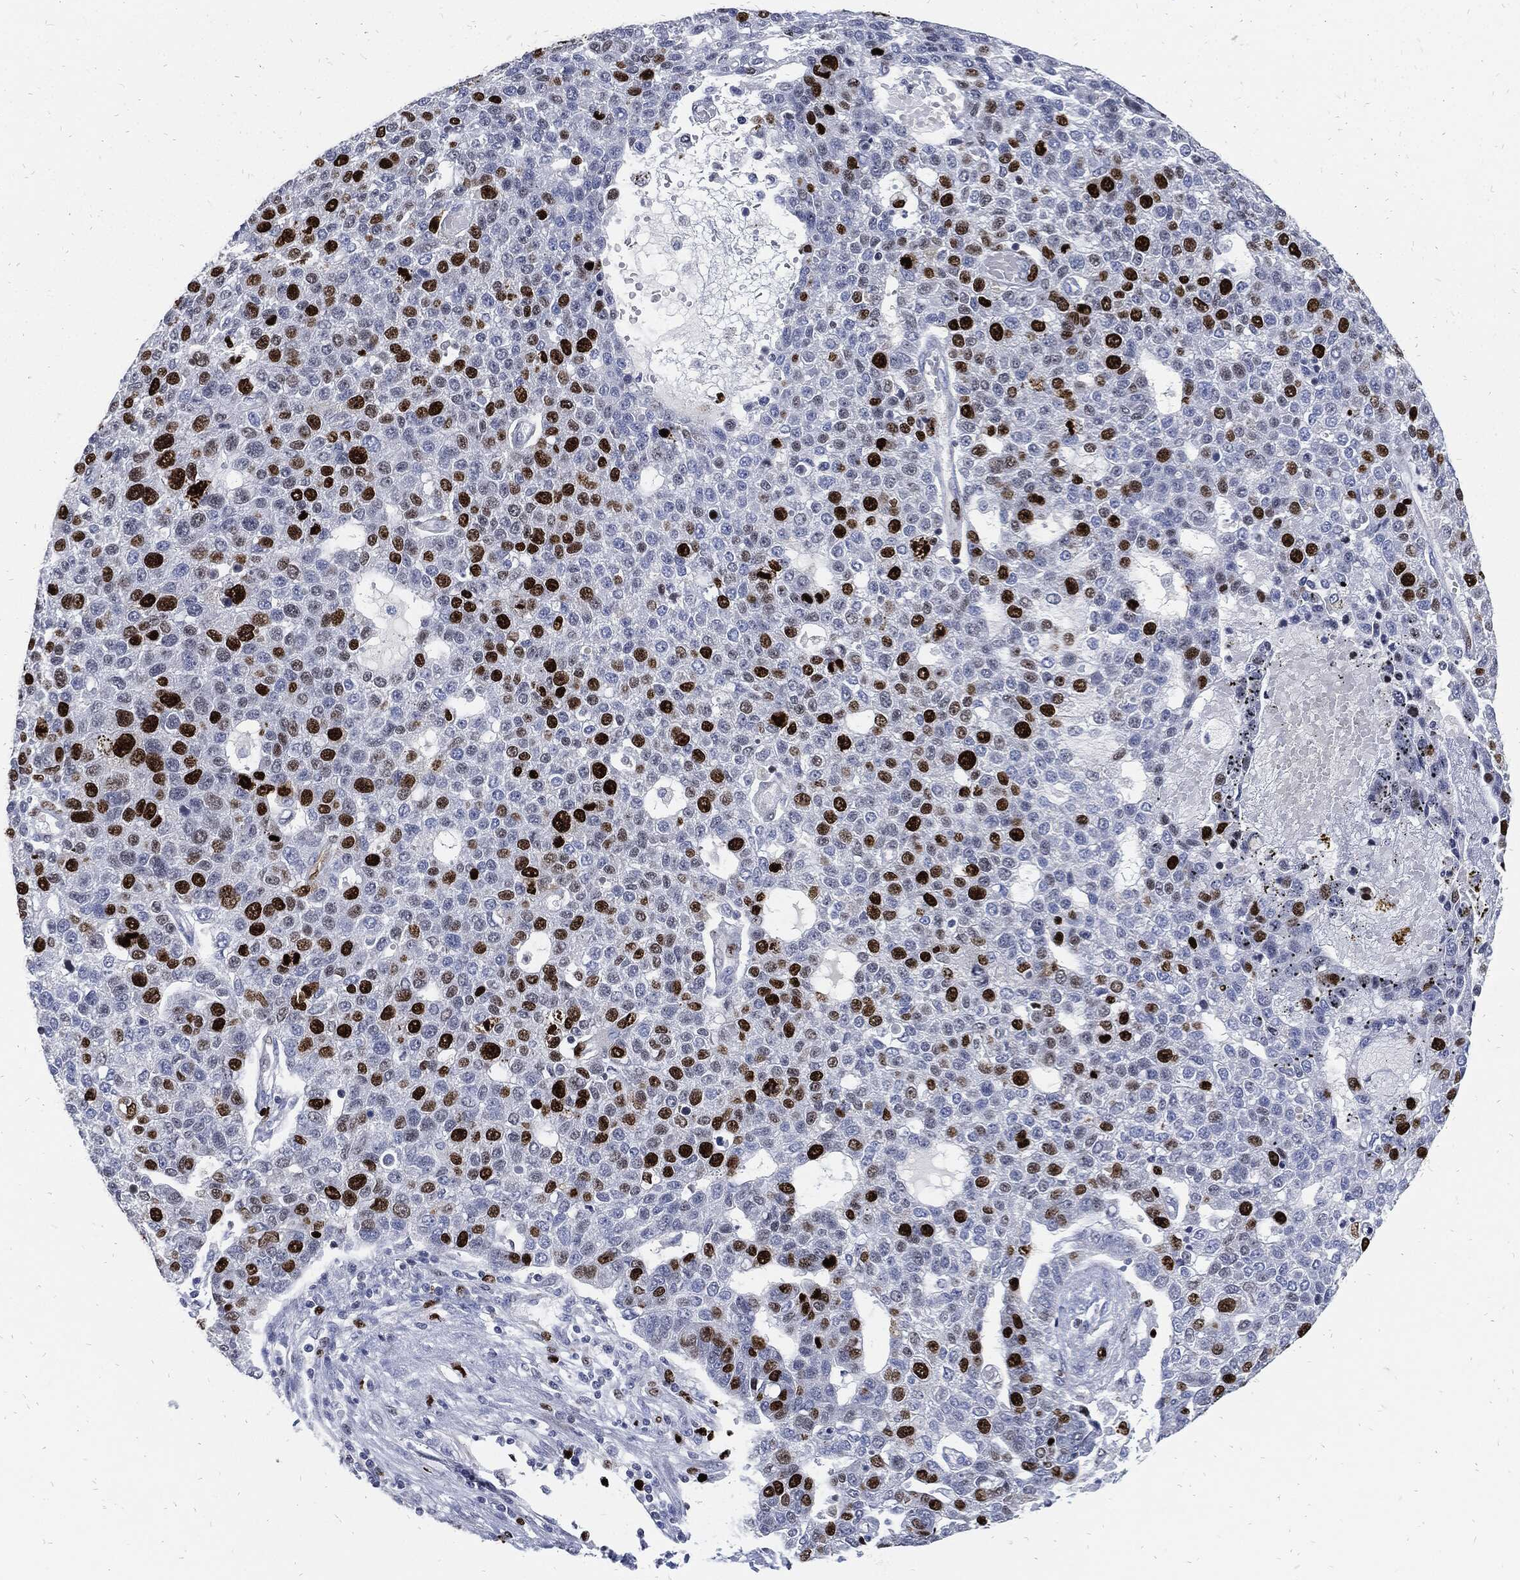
{"staining": {"intensity": "strong", "quantity": "25%-75%", "location": "nuclear"}, "tissue": "pancreatic cancer", "cell_type": "Tumor cells", "image_type": "cancer", "snomed": [{"axis": "morphology", "description": "Adenocarcinoma, NOS"}, {"axis": "topography", "description": "Pancreas"}], "caption": "This is an image of IHC staining of adenocarcinoma (pancreatic), which shows strong expression in the nuclear of tumor cells.", "gene": "MKI67", "patient": {"sex": "female", "age": 61}}